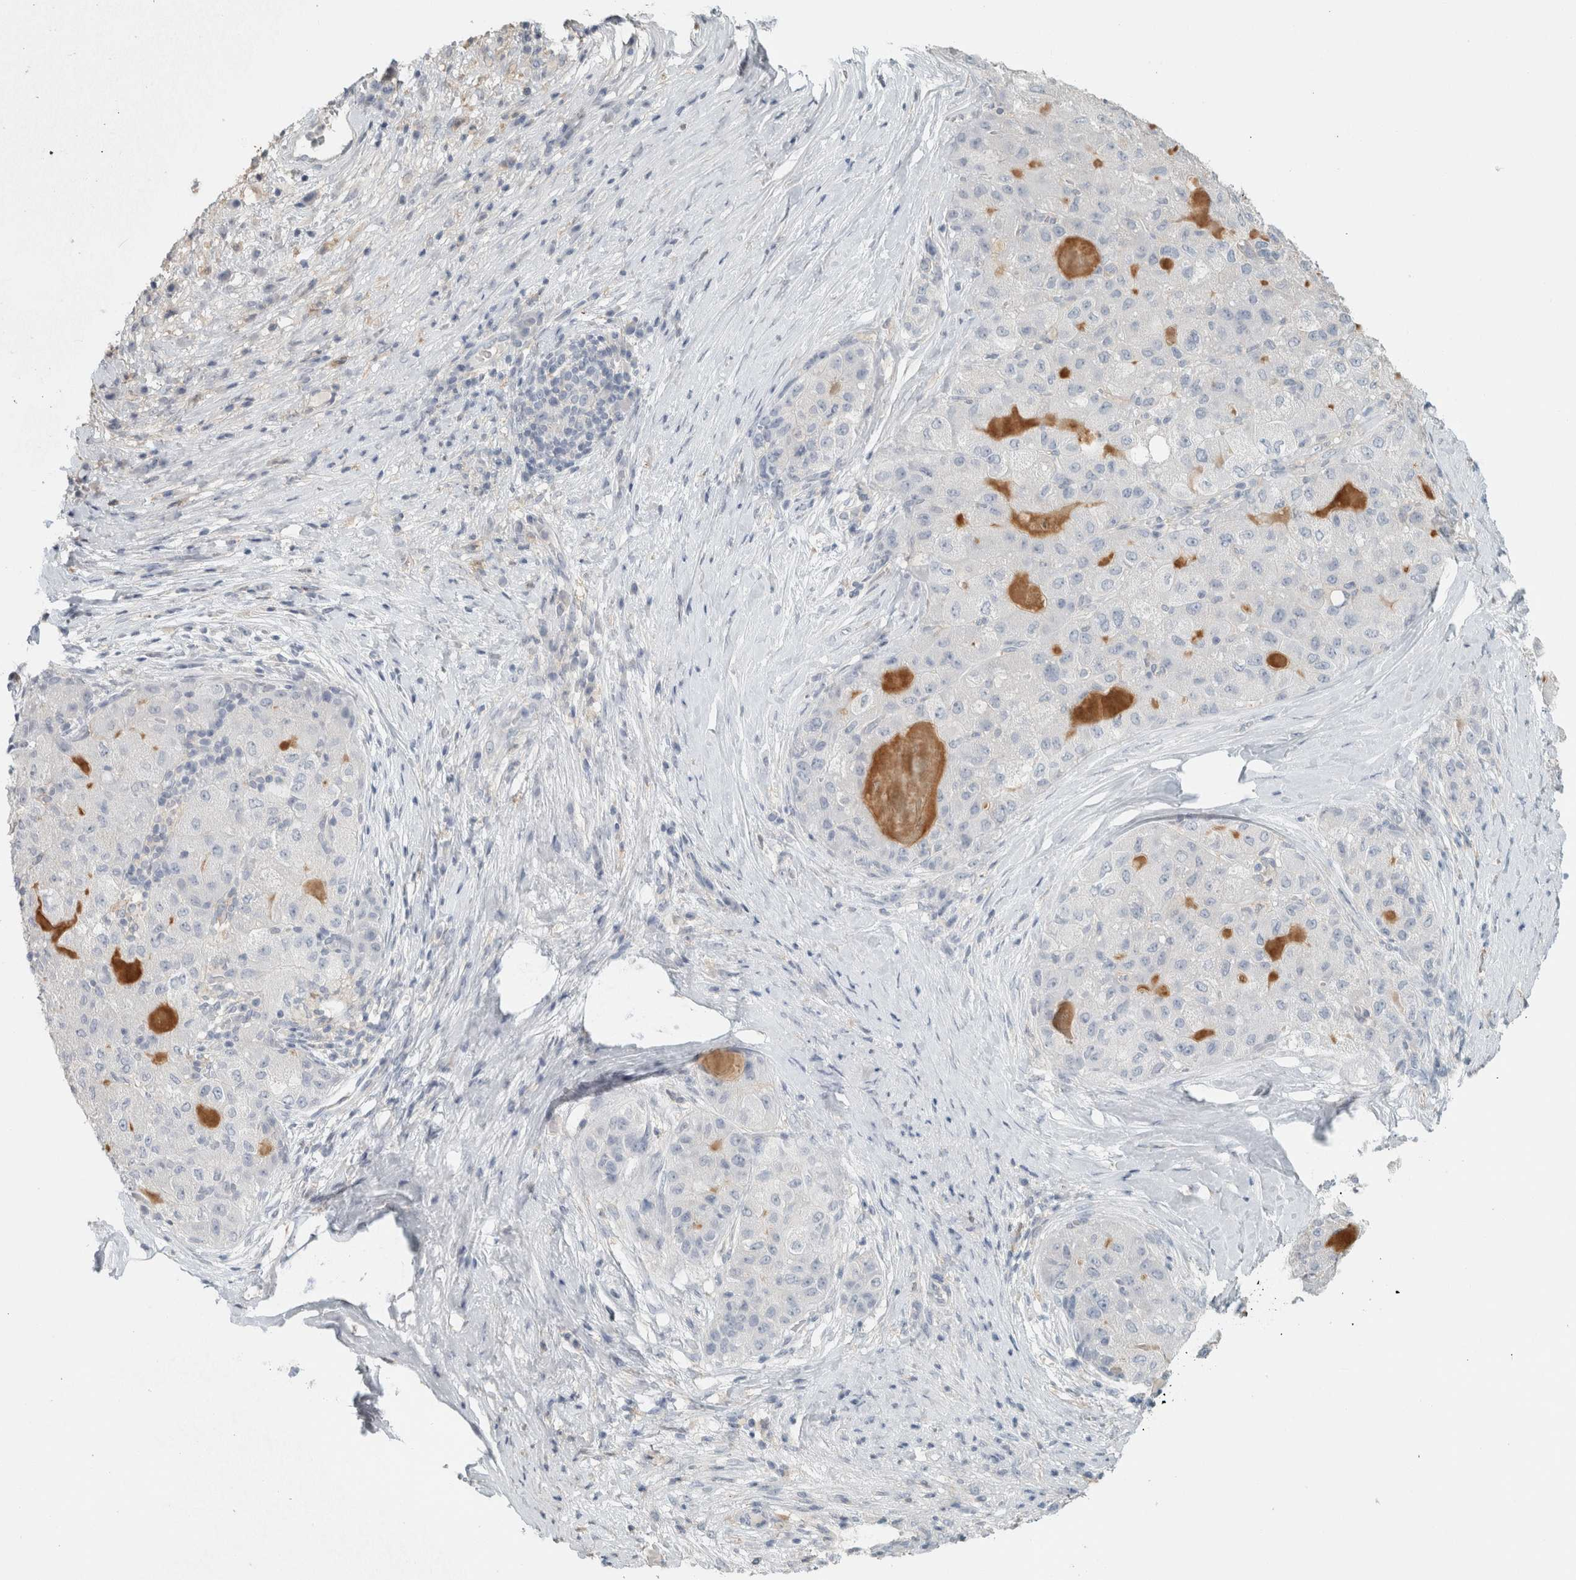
{"staining": {"intensity": "negative", "quantity": "none", "location": "none"}, "tissue": "liver cancer", "cell_type": "Tumor cells", "image_type": "cancer", "snomed": [{"axis": "morphology", "description": "Carcinoma, Hepatocellular, NOS"}, {"axis": "topography", "description": "Liver"}], "caption": "IHC image of neoplastic tissue: hepatocellular carcinoma (liver) stained with DAB exhibits no significant protein expression in tumor cells.", "gene": "SCIN", "patient": {"sex": "male", "age": 80}}